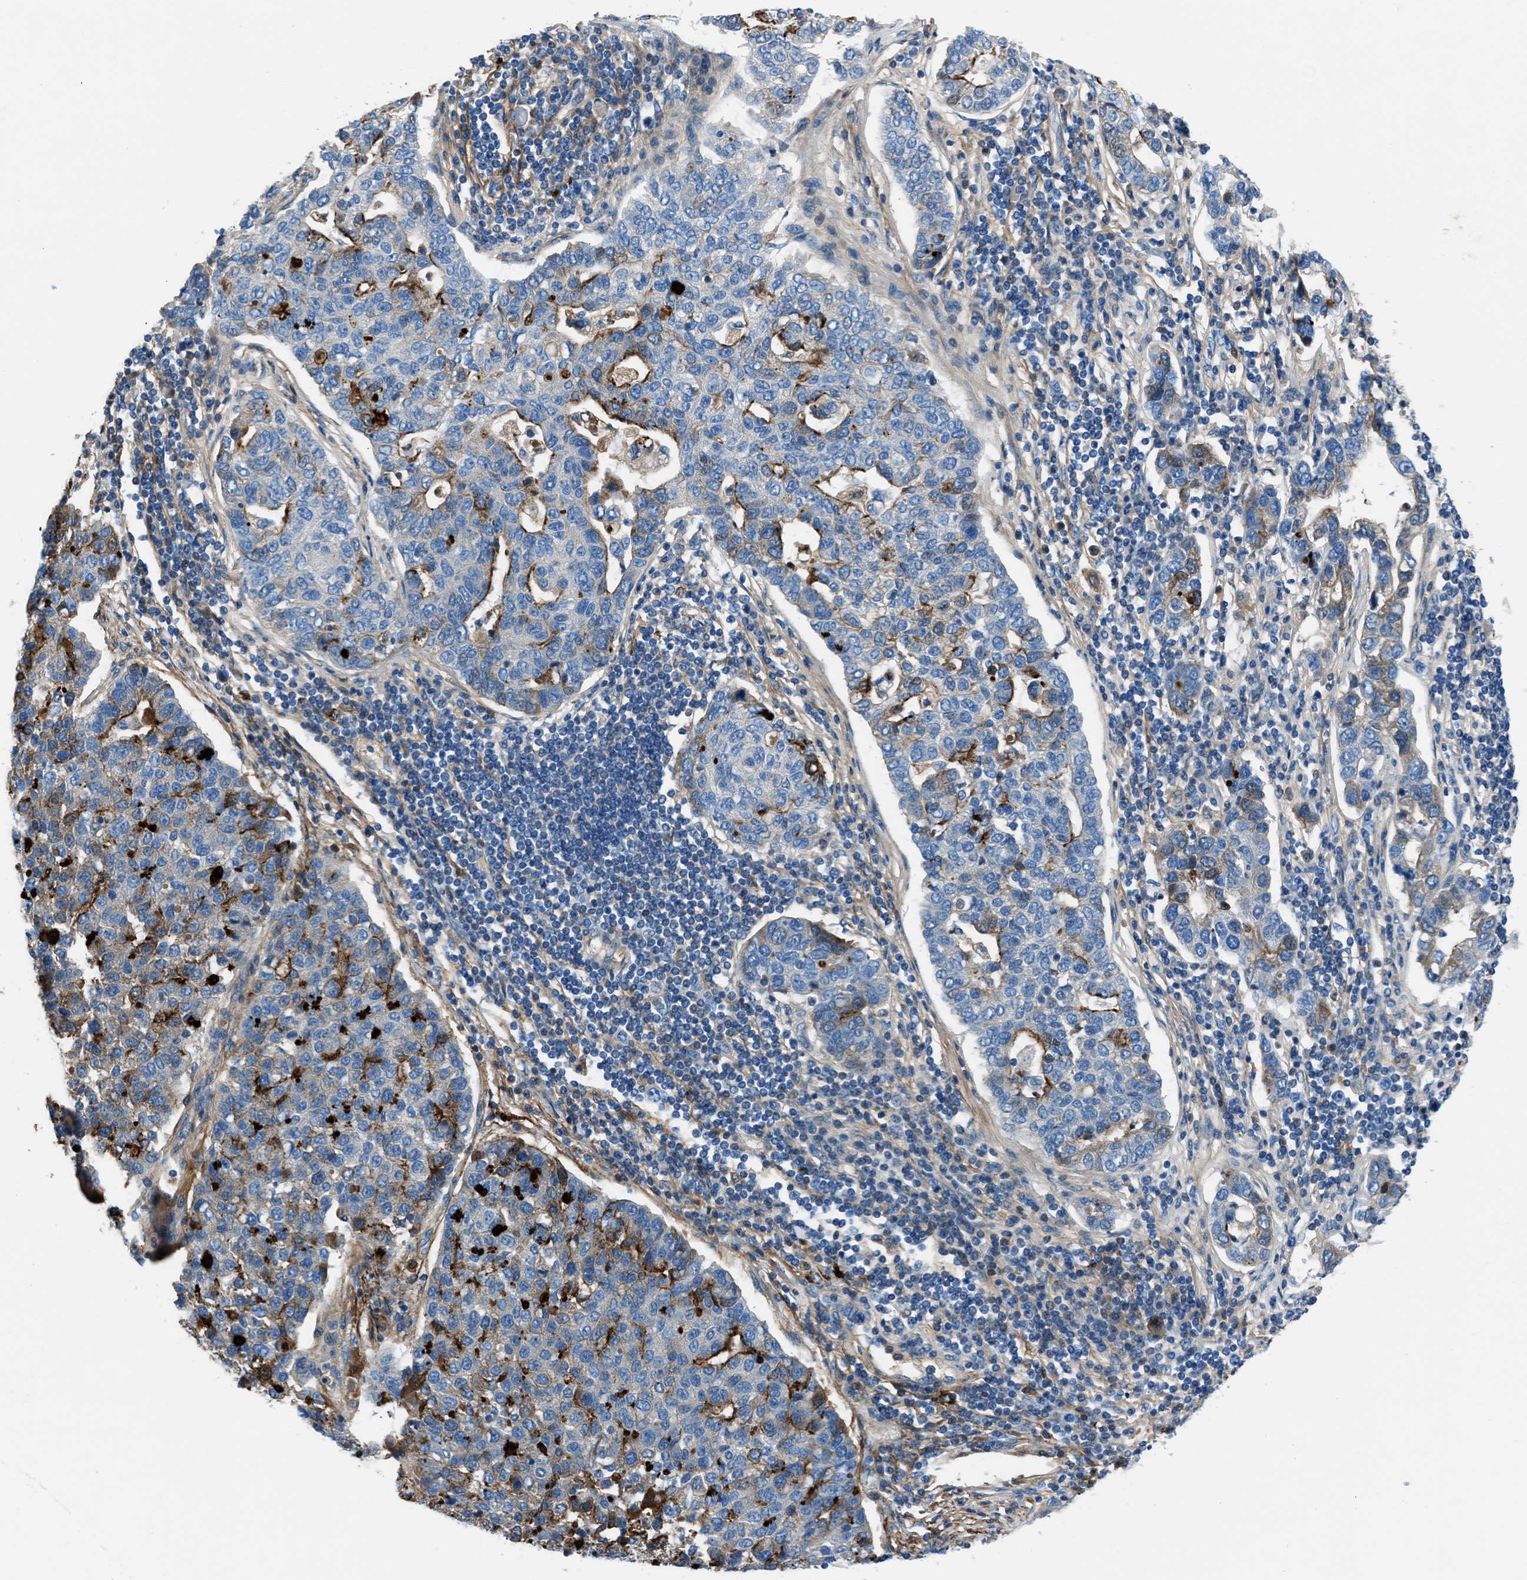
{"staining": {"intensity": "moderate", "quantity": "<25%", "location": "cytoplasmic/membranous"}, "tissue": "pancreatic cancer", "cell_type": "Tumor cells", "image_type": "cancer", "snomed": [{"axis": "morphology", "description": "Adenocarcinoma, NOS"}, {"axis": "topography", "description": "Pancreas"}], "caption": "Immunohistochemistry micrograph of human adenocarcinoma (pancreatic) stained for a protein (brown), which exhibits low levels of moderate cytoplasmic/membranous positivity in approximately <25% of tumor cells.", "gene": "SLC38A6", "patient": {"sex": "female", "age": 61}}